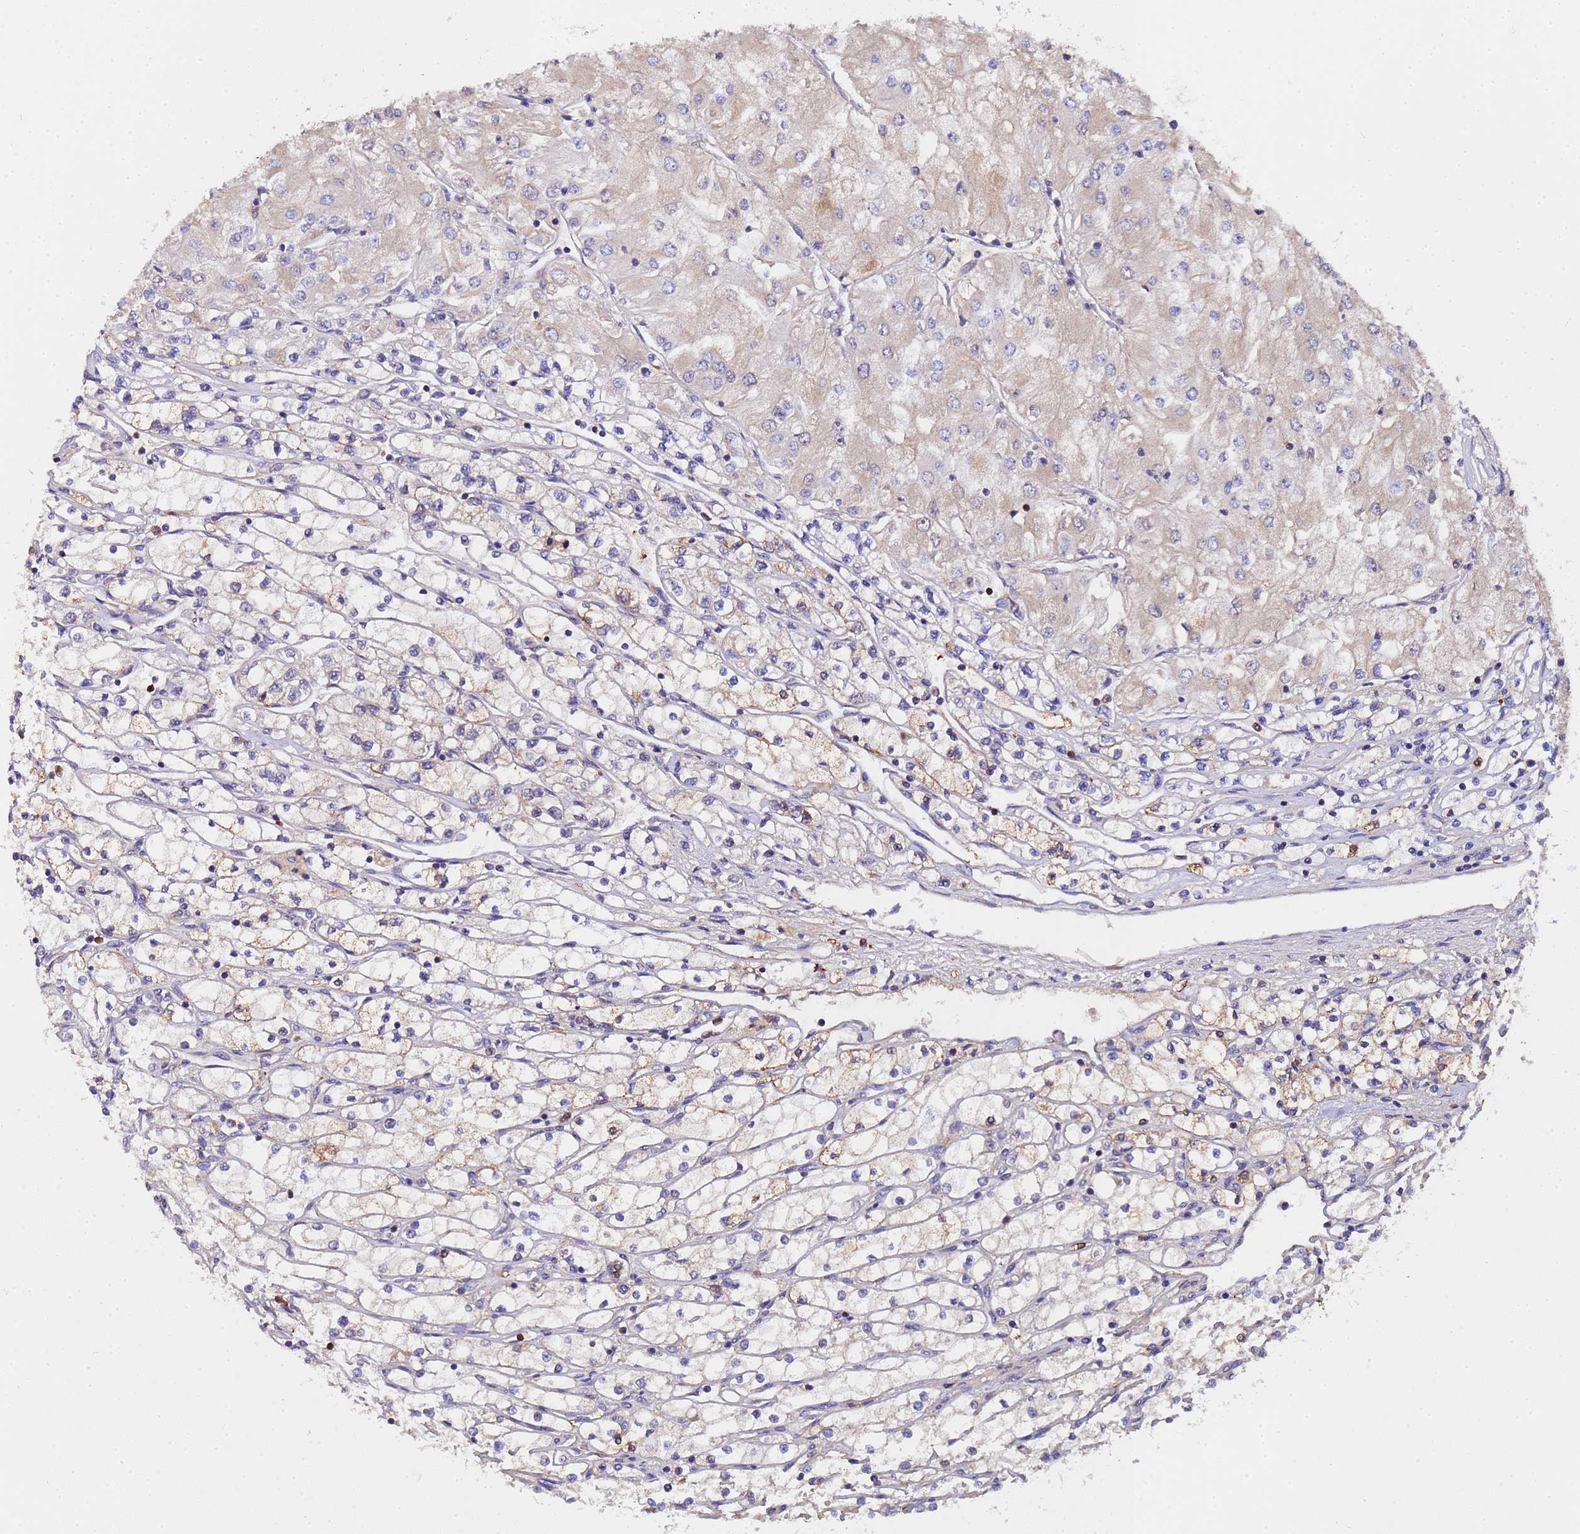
{"staining": {"intensity": "weak", "quantity": "<25%", "location": "cytoplasmic/membranous"}, "tissue": "renal cancer", "cell_type": "Tumor cells", "image_type": "cancer", "snomed": [{"axis": "morphology", "description": "Adenocarcinoma, NOS"}, {"axis": "topography", "description": "Kidney"}], "caption": "Human adenocarcinoma (renal) stained for a protein using immunohistochemistry (IHC) exhibits no staining in tumor cells.", "gene": "MOCS1", "patient": {"sex": "male", "age": 80}}